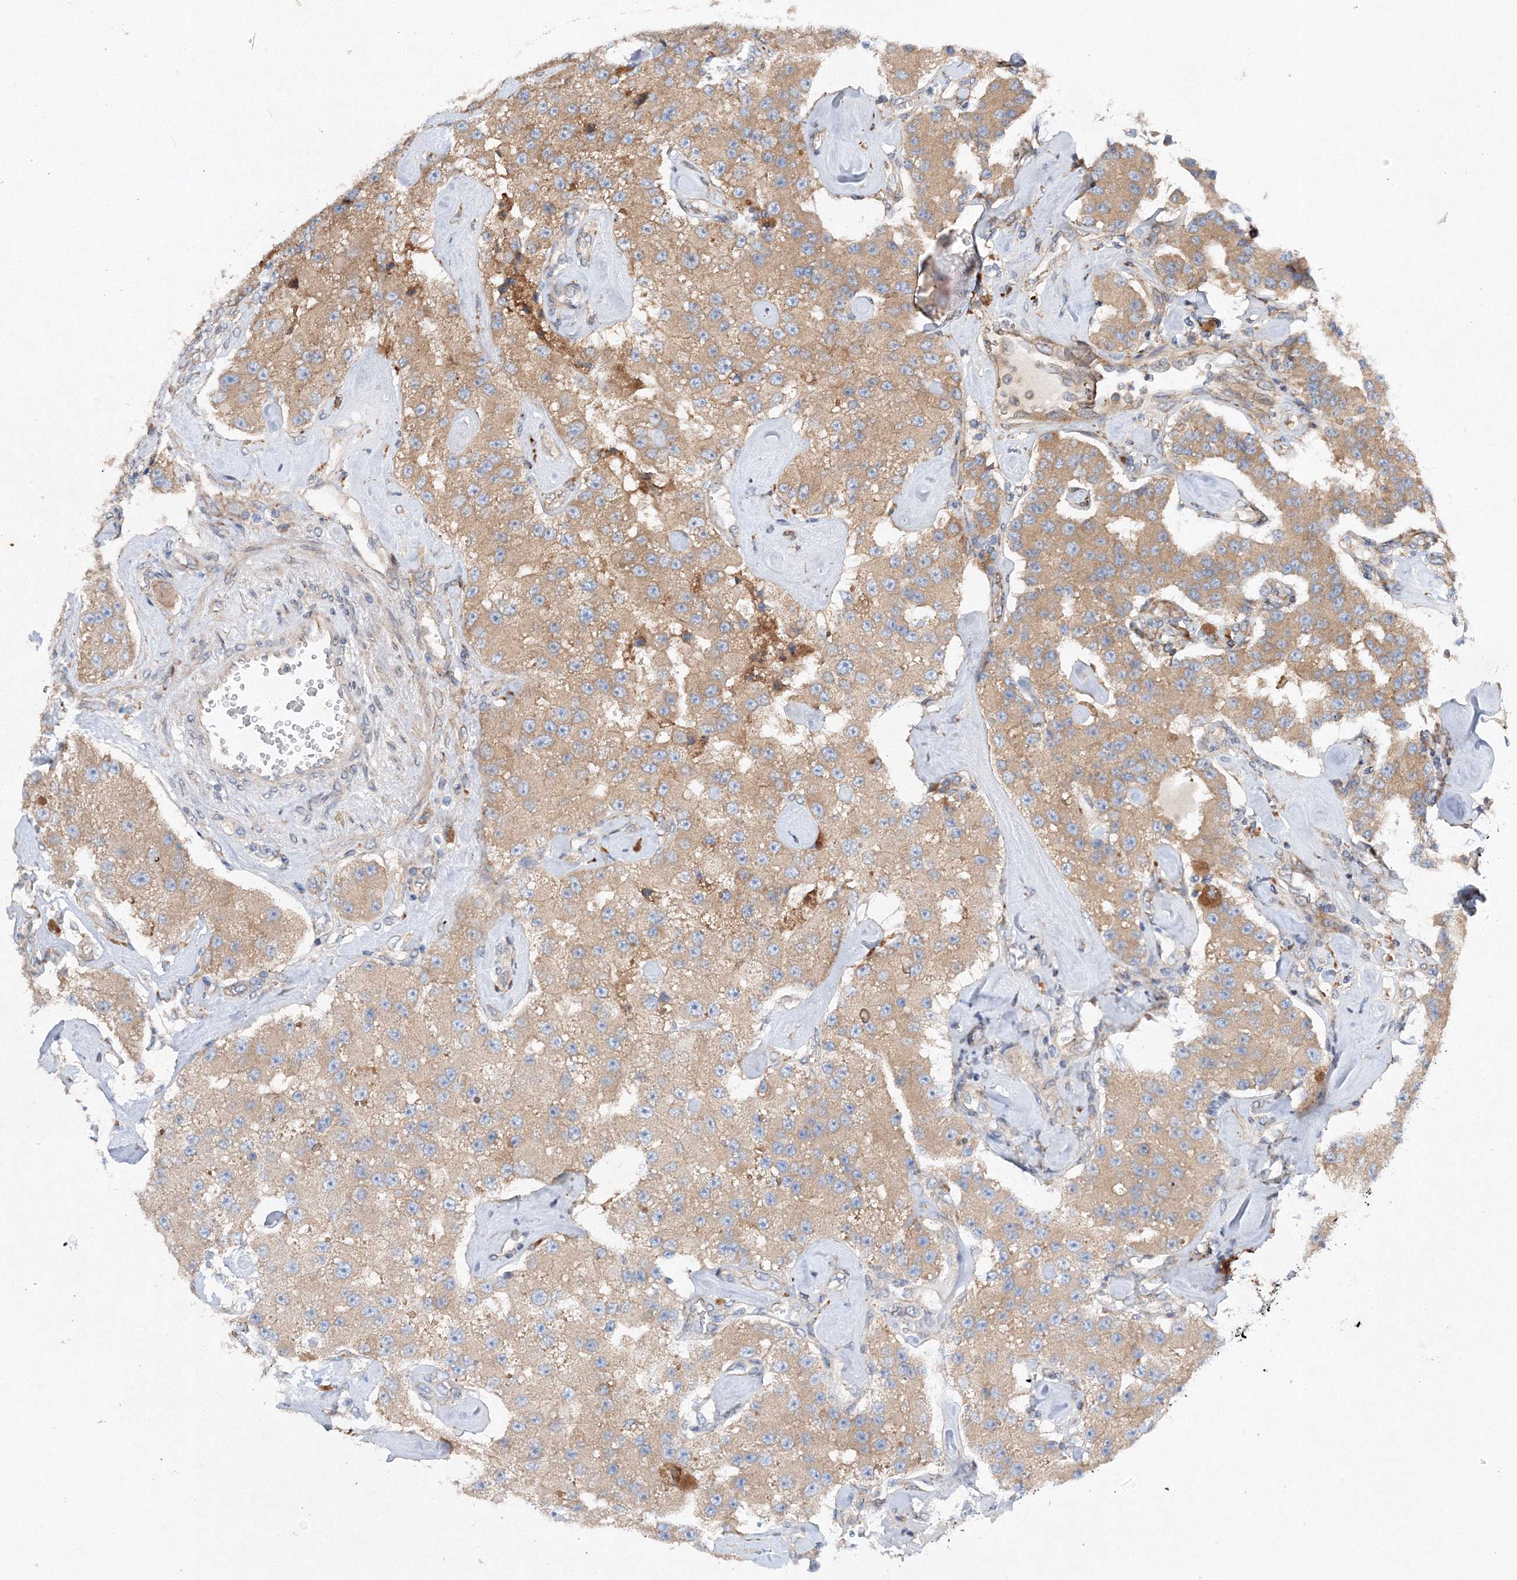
{"staining": {"intensity": "moderate", "quantity": ">75%", "location": "cytoplasmic/membranous"}, "tissue": "carcinoid", "cell_type": "Tumor cells", "image_type": "cancer", "snomed": [{"axis": "morphology", "description": "Carcinoid, malignant, NOS"}, {"axis": "topography", "description": "Pancreas"}], "caption": "A brown stain shows moderate cytoplasmic/membranous positivity of a protein in human carcinoid tumor cells.", "gene": "SLC36A1", "patient": {"sex": "male", "age": 41}}